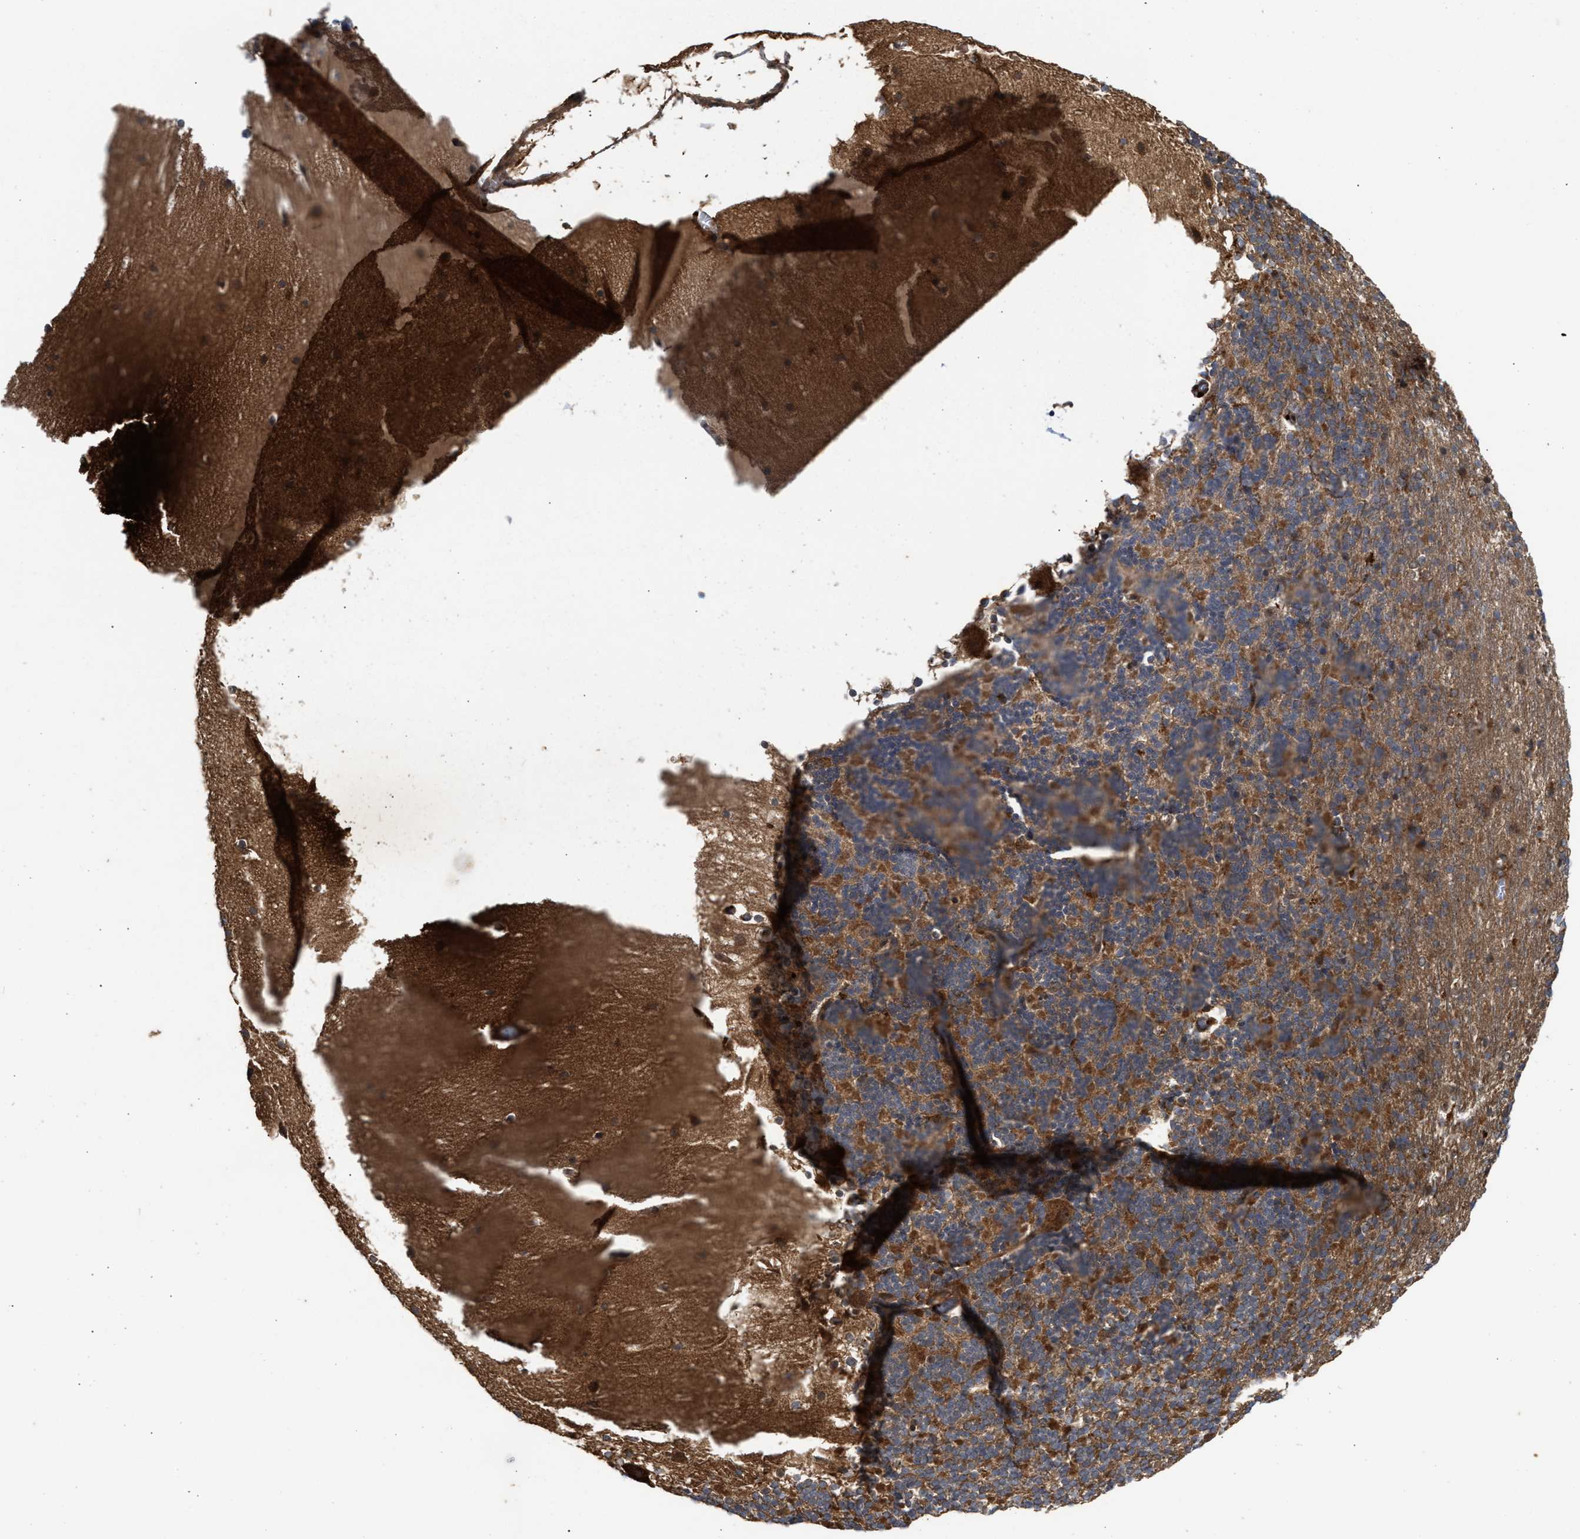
{"staining": {"intensity": "moderate", "quantity": ">75%", "location": "cytoplasmic/membranous"}, "tissue": "cerebellum", "cell_type": "Cells in granular layer", "image_type": "normal", "snomed": [{"axis": "morphology", "description": "Normal tissue, NOS"}, {"axis": "topography", "description": "Cerebellum"}], "caption": "A high-resolution image shows immunohistochemistry (IHC) staining of normal cerebellum, which shows moderate cytoplasmic/membranous positivity in about >75% of cells in granular layer.", "gene": "CFLAR", "patient": {"sex": "female", "age": 19}}